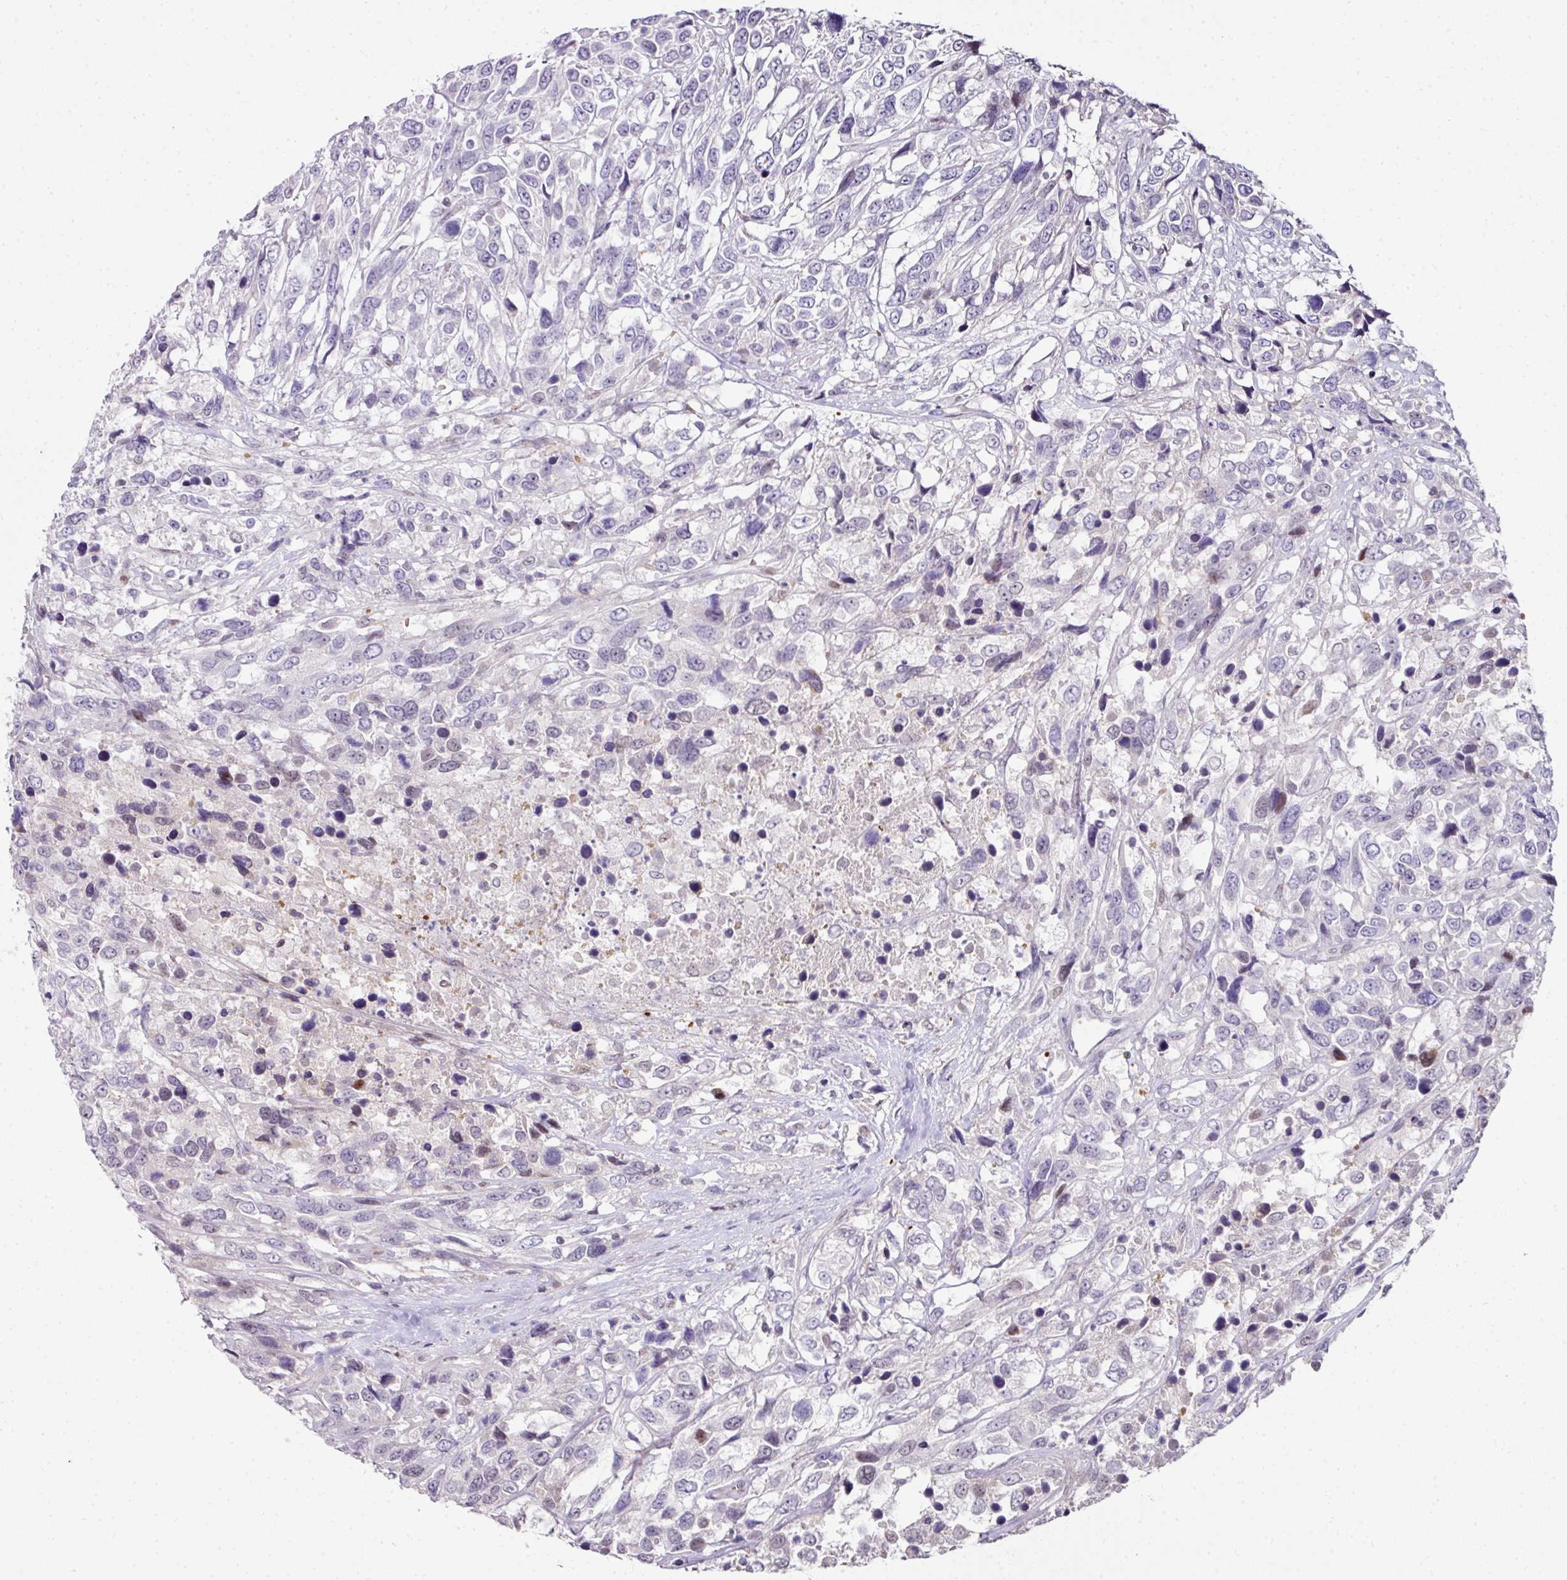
{"staining": {"intensity": "negative", "quantity": "none", "location": "none"}, "tissue": "urothelial cancer", "cell_type": "Tumor cells", "image_type": "cancer", "snomed": [{"axis": "morphology", "description": "Urothelial carcinoma, High grade"}, {"axis": "topography", "description": "Urinary bladder"}], "caption": "Urothelial cancer was stained to show a protein in brown. There is no significant staining in tumor cells.", "gene": "ANKRD18A", "patient": {"sex": "female", "age": 70}}